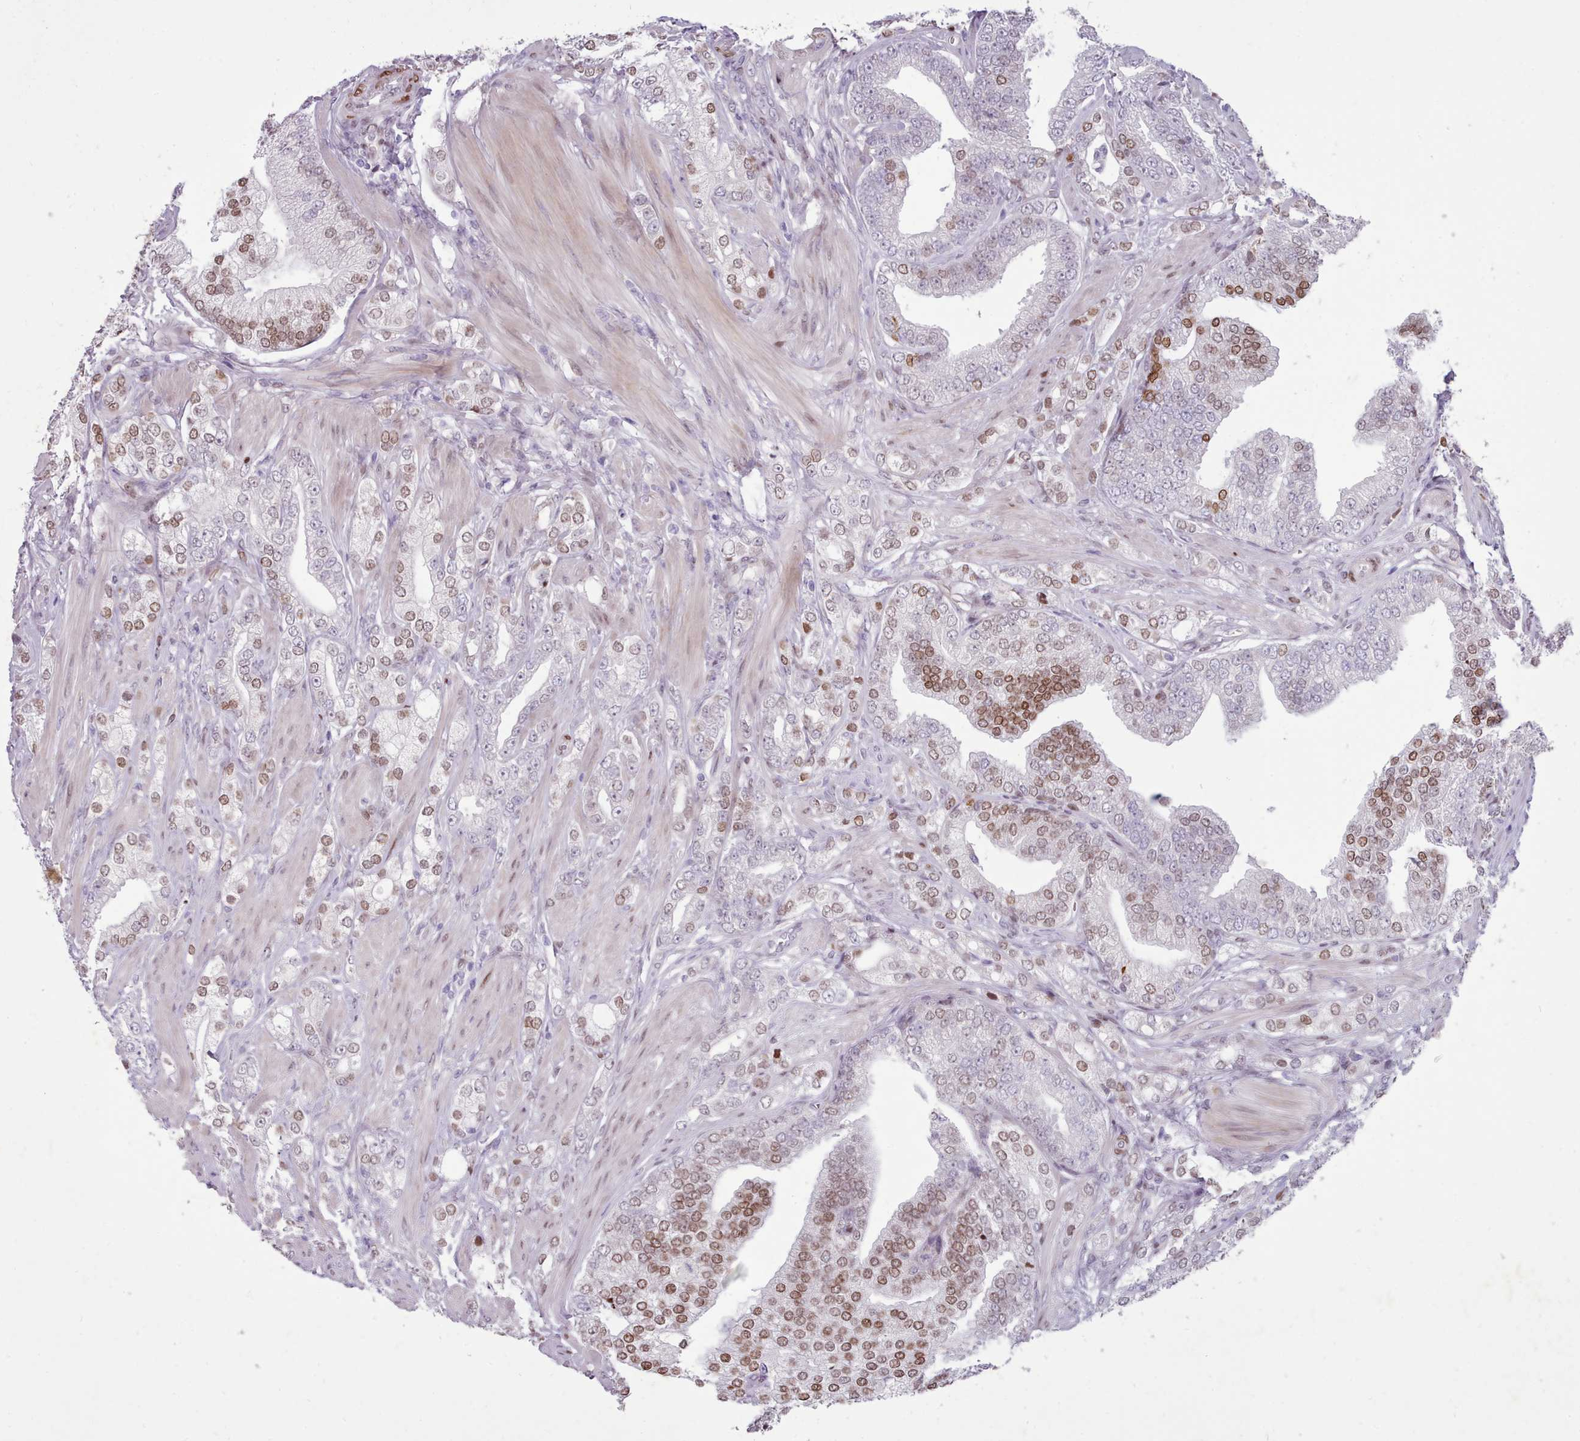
{"staining": {"intensity": "moderate", "quantity": "25%-75%", "location": "nuclear"}, "tissue": "prostate cancer", "cell_type": "Tumor cells", "image_type": "cancer", "snomed": [{"axis": "morphology", "description": "Adenocarcinoma, High grade"}, {"axis": "topography", "description": "Prostate"}], "caption": "Protein staining by immunohistochemistry displays moderate nuclear expression in approximately 25%-75% of tumor cells in prostate cancer.", "gene": "KCNT2", "patient": {"sex": "male", "age": 50}}